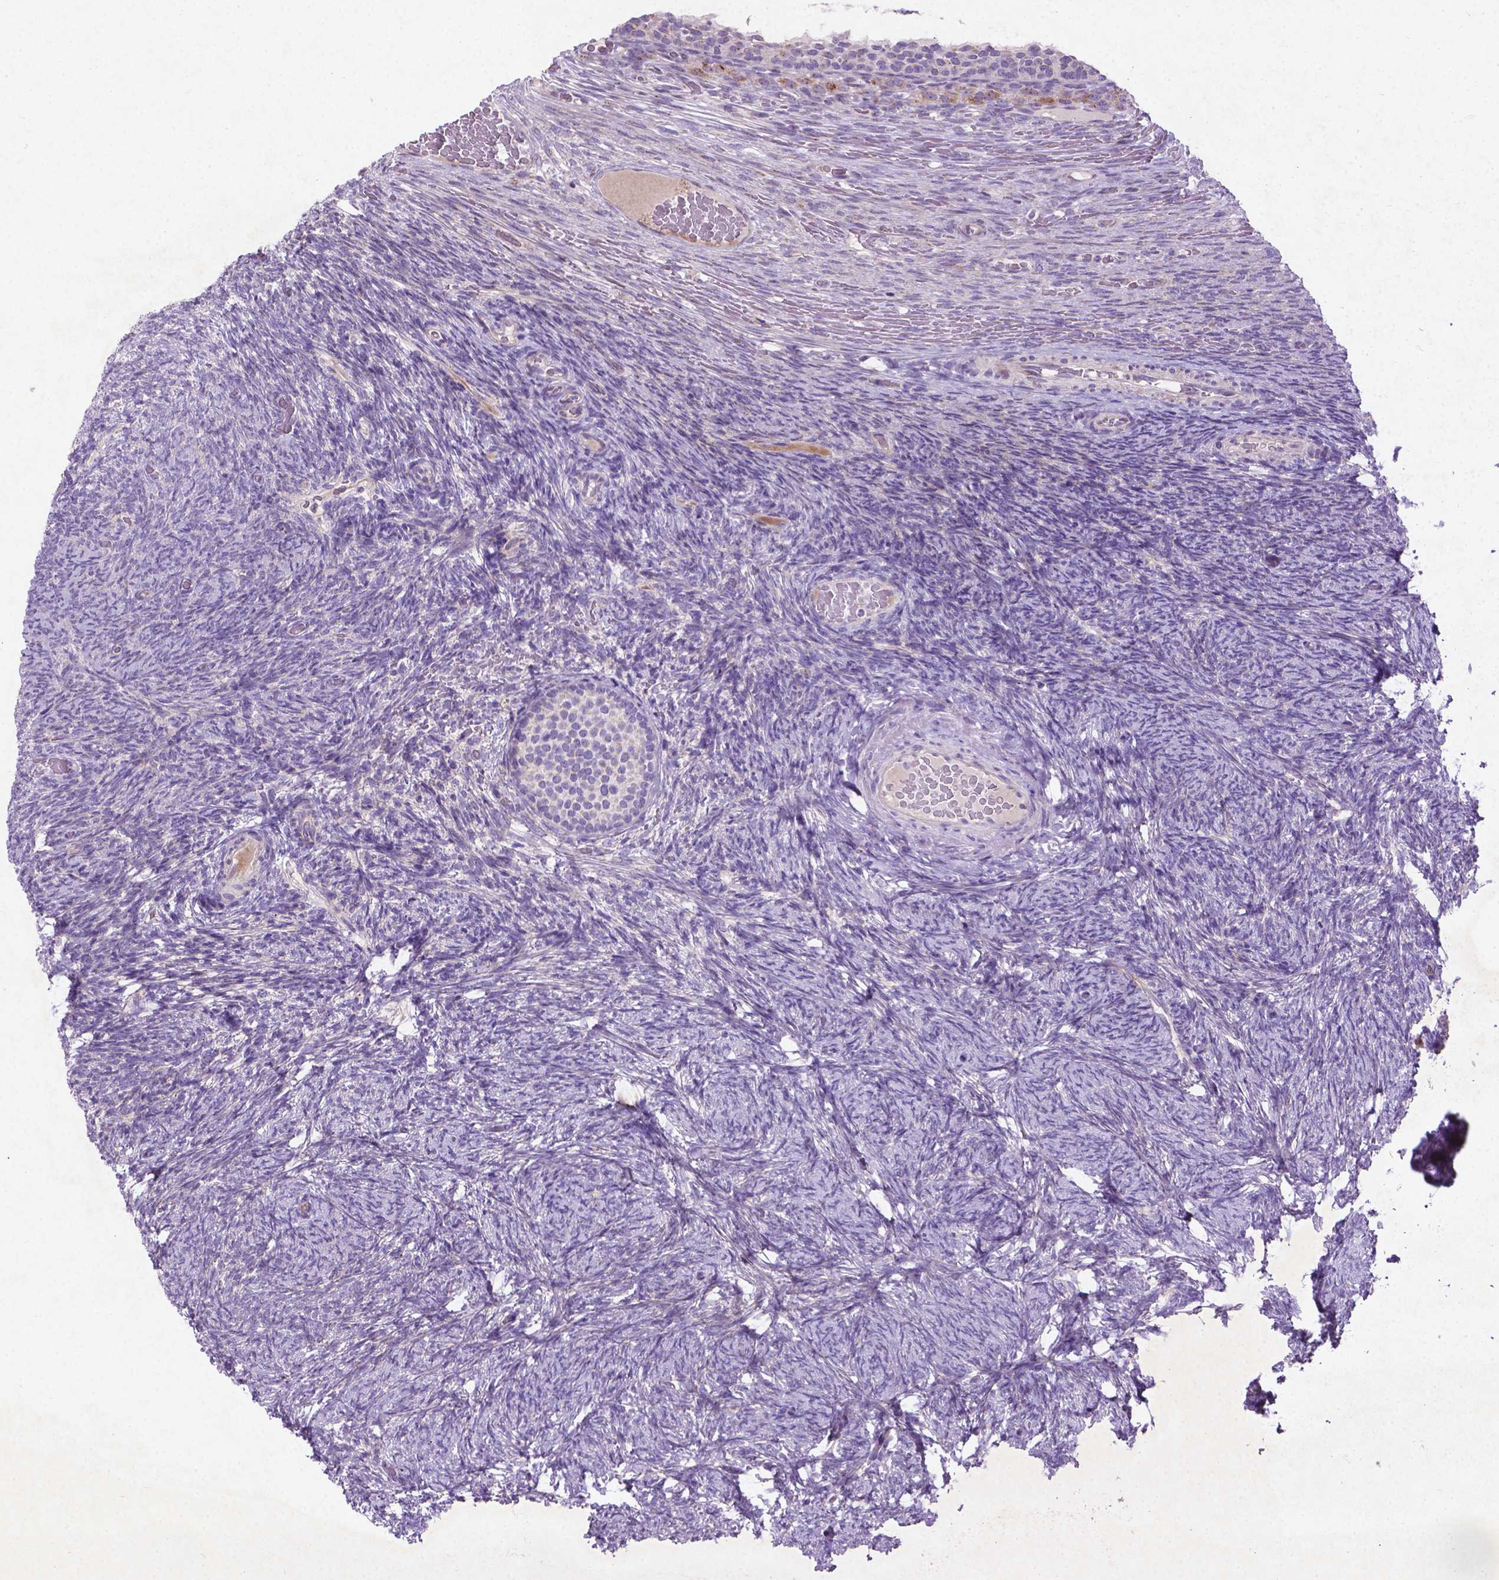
{"staining": {"intensity": "negative", "quantity": "none", "location": "none"}, "tissue": "ovary", "cell_type": "Ovarian stroma cells", "image_type": "normal", "snomed": [{"axis": "morphology", "description": "Normal tissue, NOS"}, {"axis": "topography", "description": "Ovary"}], "caption": "Ovarian stroma cells are negative for protein expression in normal human ovary. (DAB immunohistochemistry (IHC) visualized using brightfield microscopy, high magnification).", "gene": "ATG4D", "patient": {"sex": "female", "age": 34}}